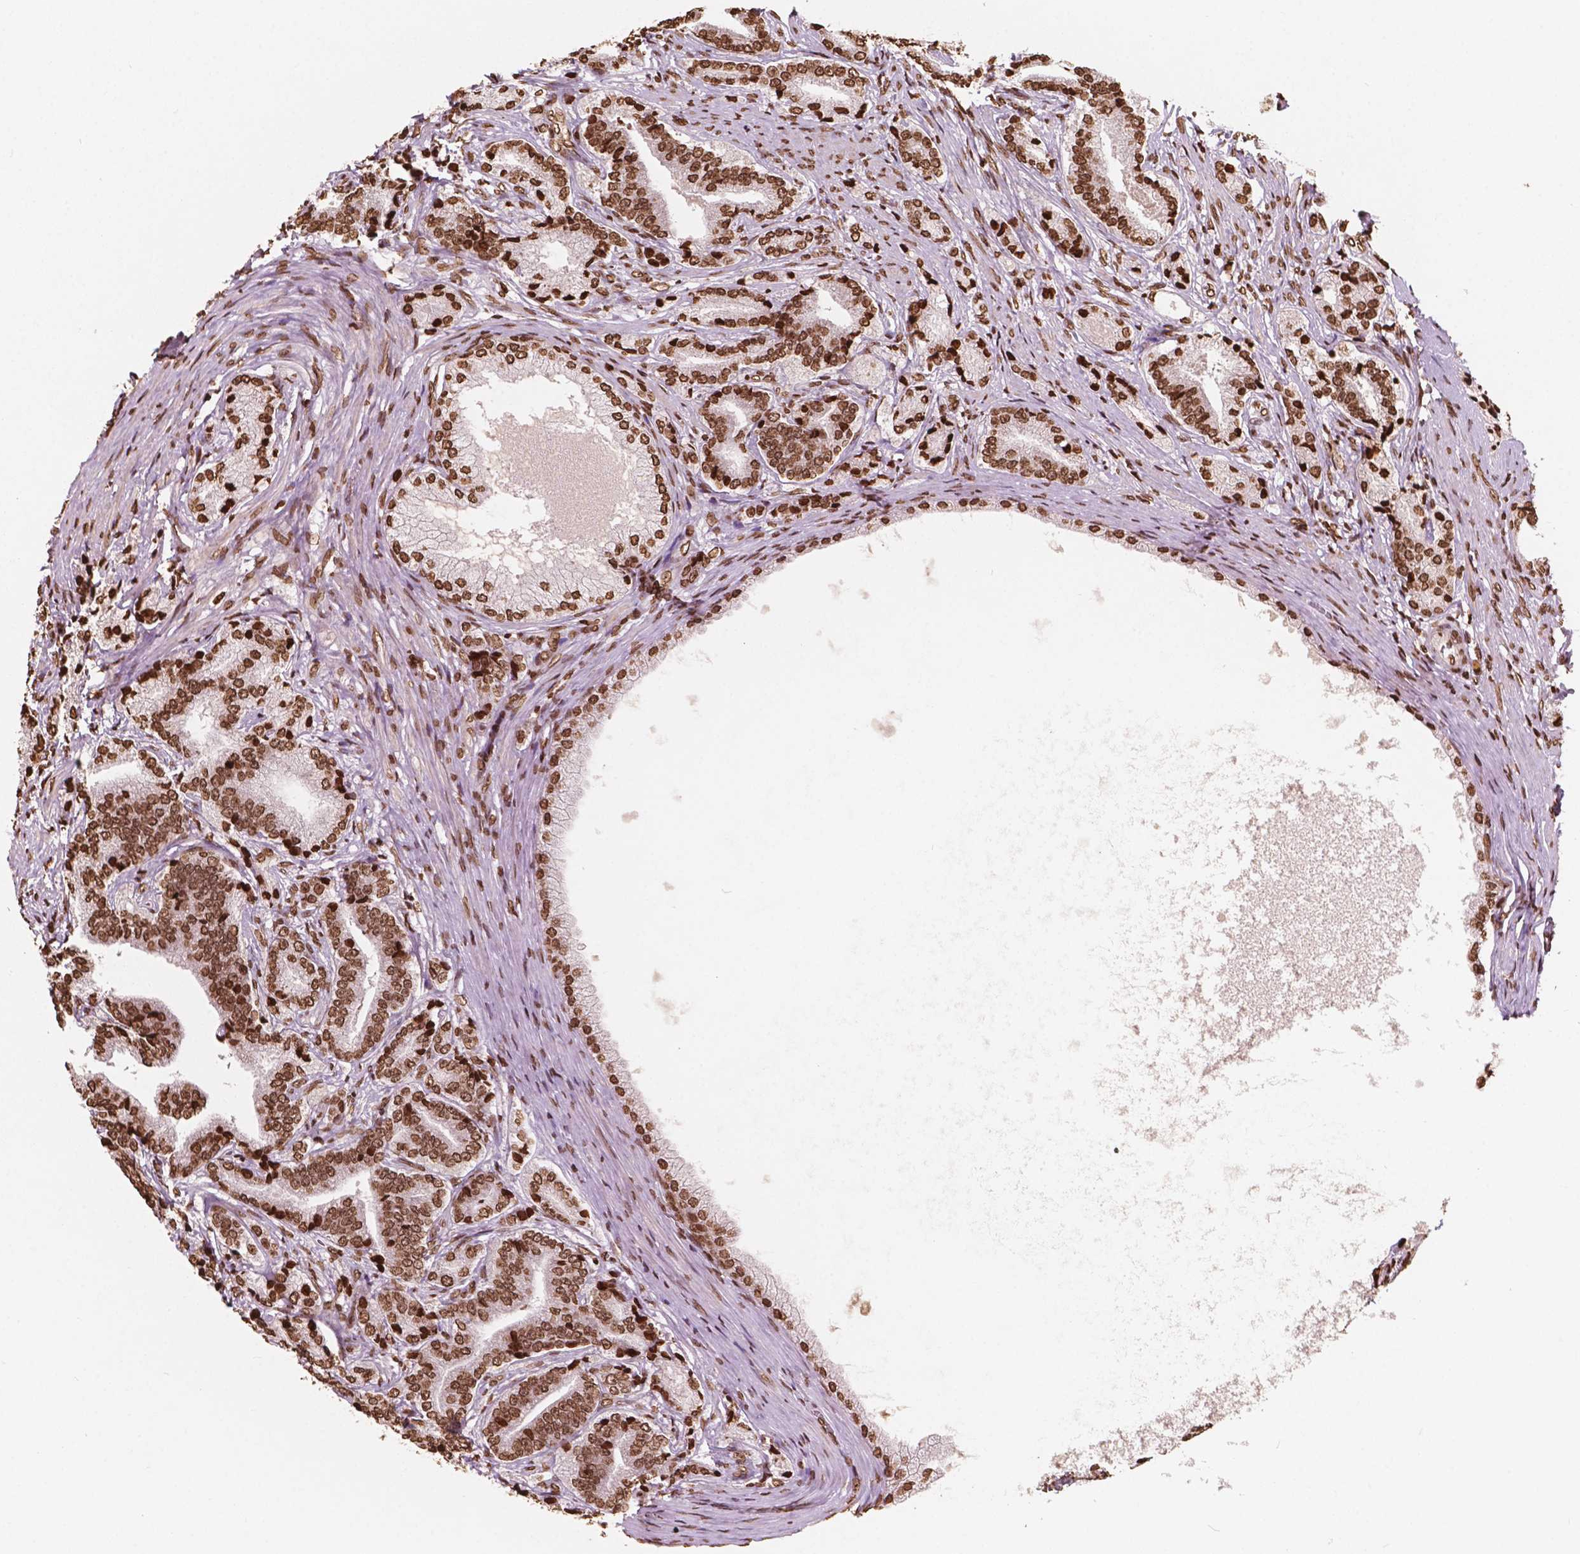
{"staining": {"intensity": "moderate", "quantity": ">75%", "location": "nuclear"}, "tissue": "prostate cancer", "cell_type": "Tumor cells", "image_type": "cancer", "snomed": [{"axis": "morphology", "description": "Adenocarcinoma, High grade"}, {"axis": "topography", "description": "Prostate and seminal vesicle, NOS"}], "caption": "Prostate cancer (adenocarcinoma (high-grade)) tissue reveals moderate nuclear positivity in about >75% of tumor cells", "gene": "H3C7", "patient": {"sex": "male", "age": 61}}